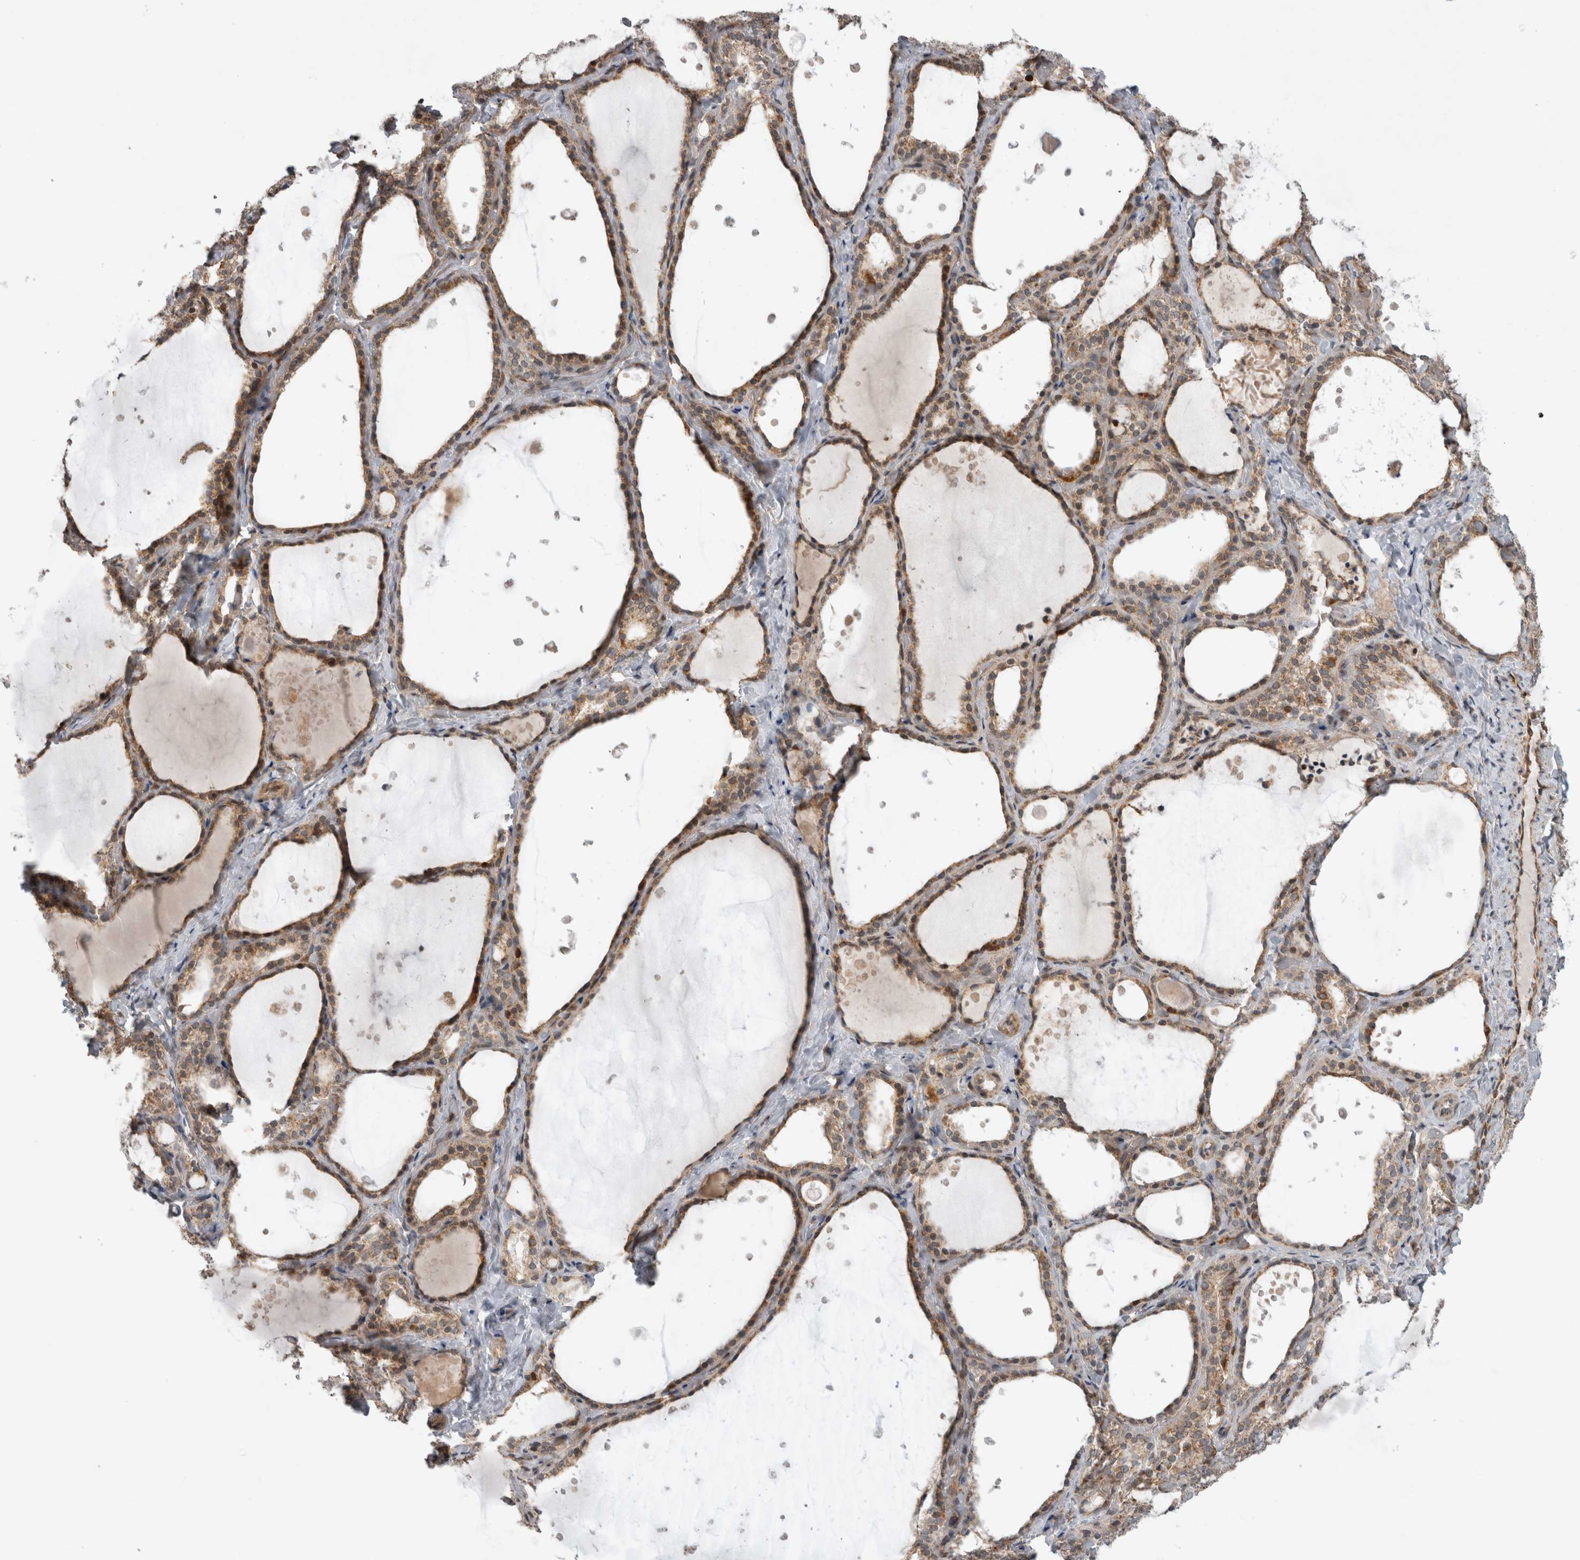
{"staining": {"intensity": "moderate", "quantity": ">75%", "location": "cytoplasmic/membranous,nuclear"}, "tissue": "thyroid gland", "cell_type": "Glandular cells", "image_type": "normal", "snomed": [{"axis": "morphology", "description": "Normal tissue, NOS"}, {"axis": "topography", "description": "Thyroid gland"}], "caption": "Immunohistochemical staining of normal human thyroid gland exhibits moderate cytoplasmic/membranous,nuclear protein positivity in about >75% of glandular cells. Immunohistochemistry (ihc) stains the protein in brown and the nuclei are stained blue.", "gene": "KCNIP1", "patient": {"sex": "female", "age": 44}}